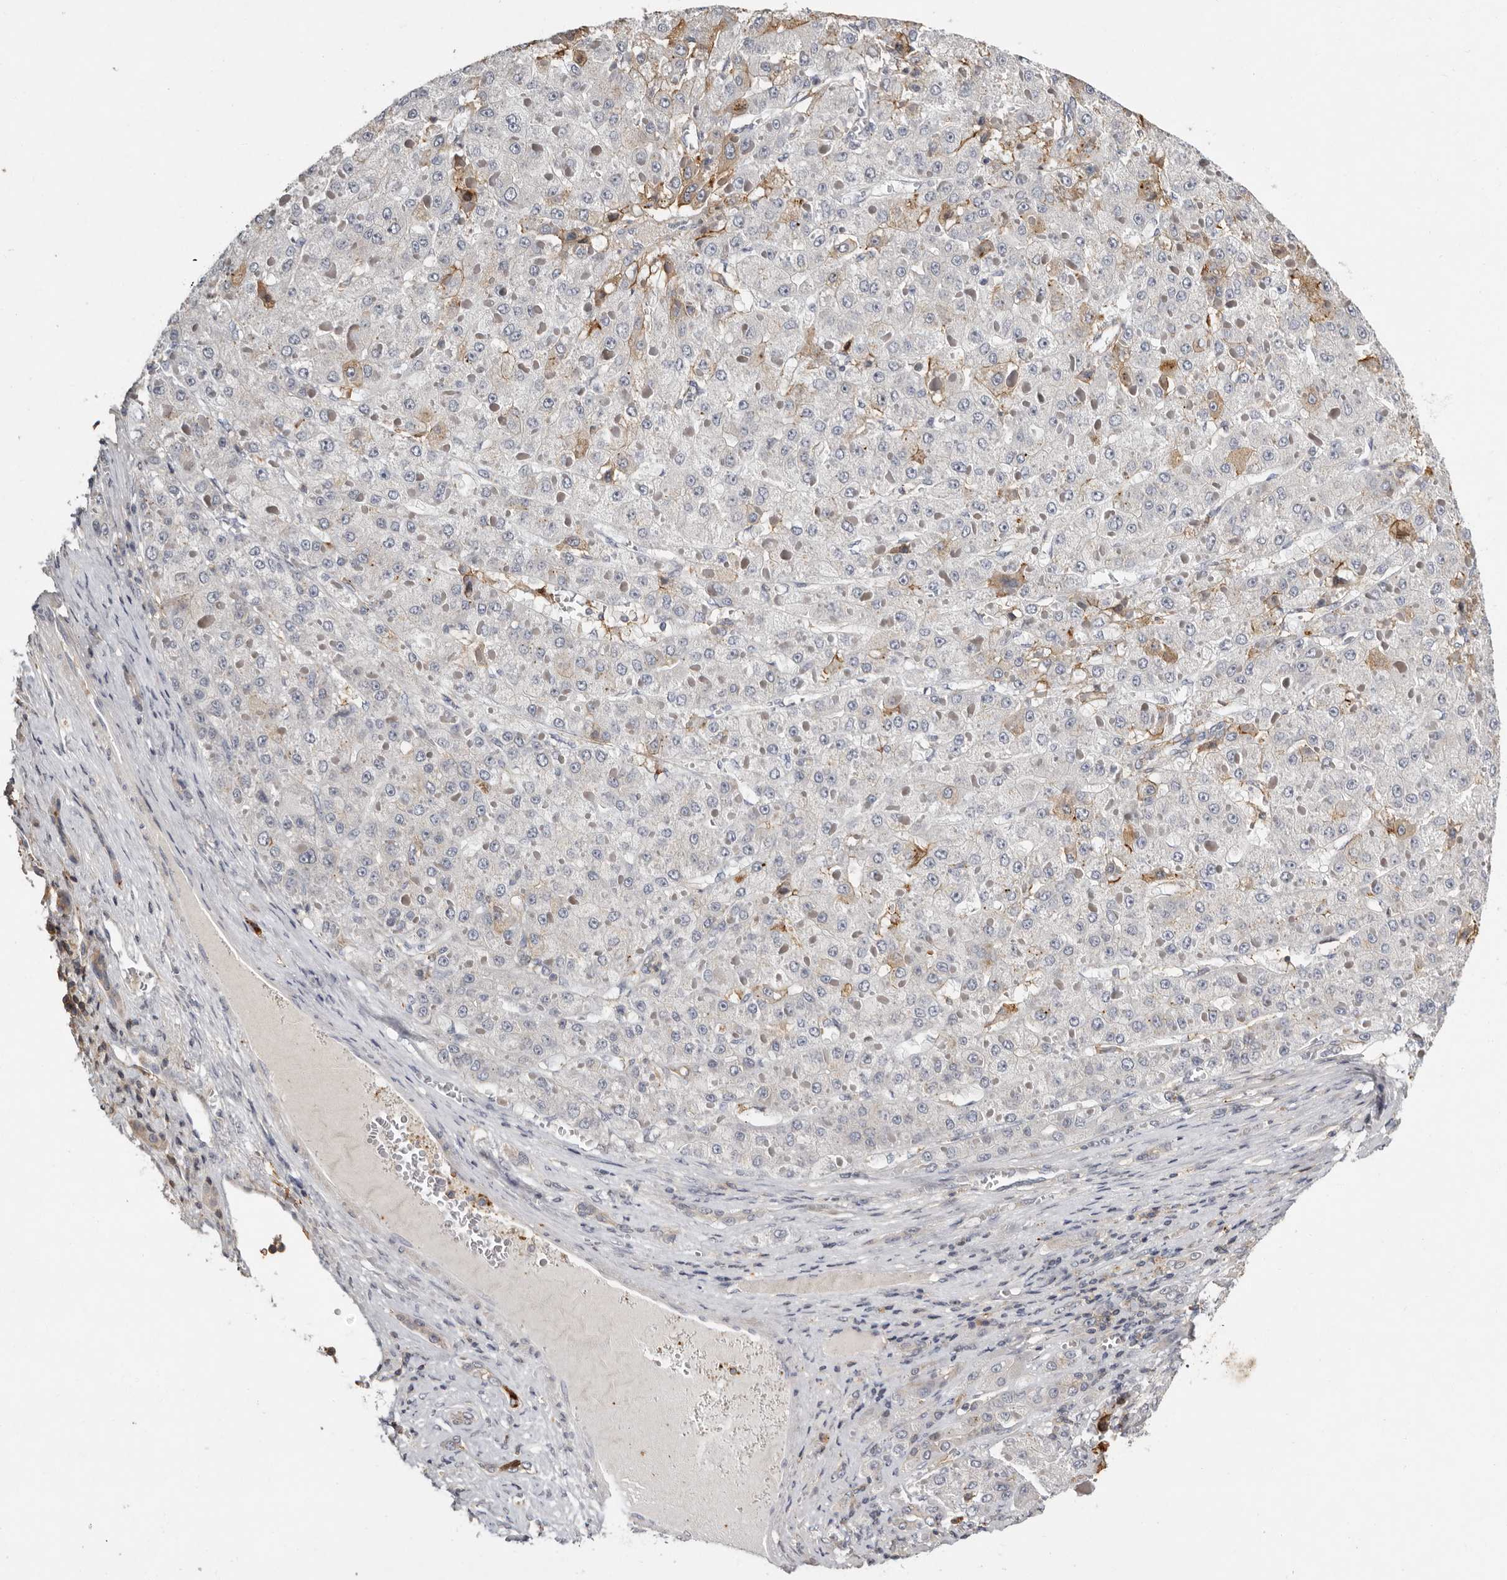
{"staining": {"intensity": "moderate", "quantity": "25%-75%", "location": "cytoplasmic/membranous"}, "tissue": "liver cancer", "cell_type": "Tumor cells", "image_type": "cancer", "snomed": [{"axis": "morphology", "description": "Carcinoma, Hepatocellular, NOS"}, {"axis": "topography", "description": "Liver"}], "caption": "Protein expression analysis of liver cancer exhibits moderate cytoplasmic/membranous positivity in about 25%-75% of tumor cells.", "gene": "KIF26B", "patient": {"sex": "female", "age": 73}}